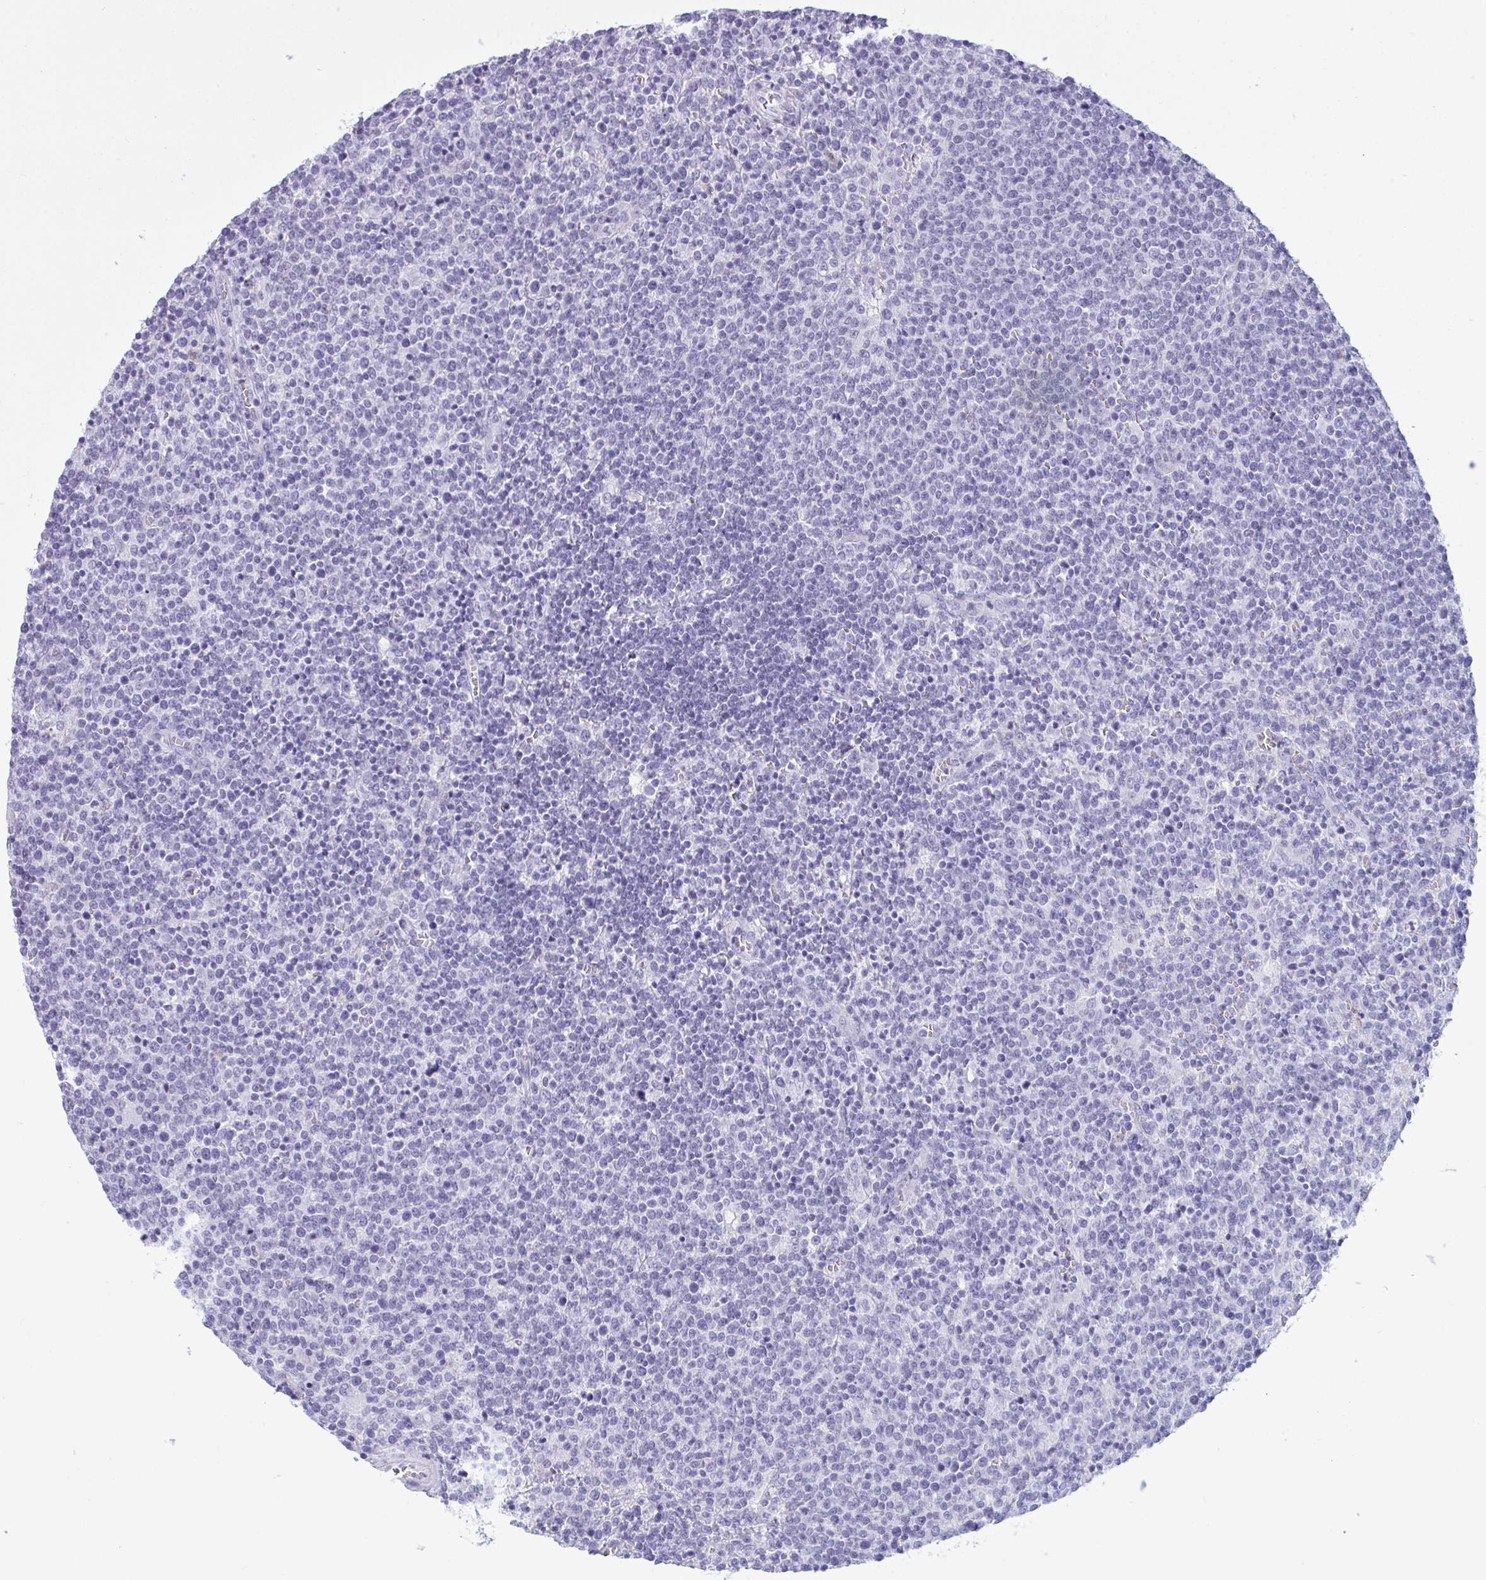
{"staining": {"intensity": "negative", "quantity": "none", "location": "none"}, "tissue": "lymphoma", "cell_type": "Tumor cells", "image_type": "cancer", "snomed": [{"axis": "morphology", "description": "Malignant lymphoma, non-Hodgkin's type, High grade"}, {"axis": "topography", "description": "Lymph node"}], "caption": "The immunohistochemistry micrograph has no significant staining in tumor cells of malignant lymphoma, non-Hodgkin's type (high-grade) tissue. (DAB (3,3'-diaminobenzidine) immunohistochemistry (IHC), high magnification).", "gene": "MYH10", "patient": {"sex": "male", "age": 61}}